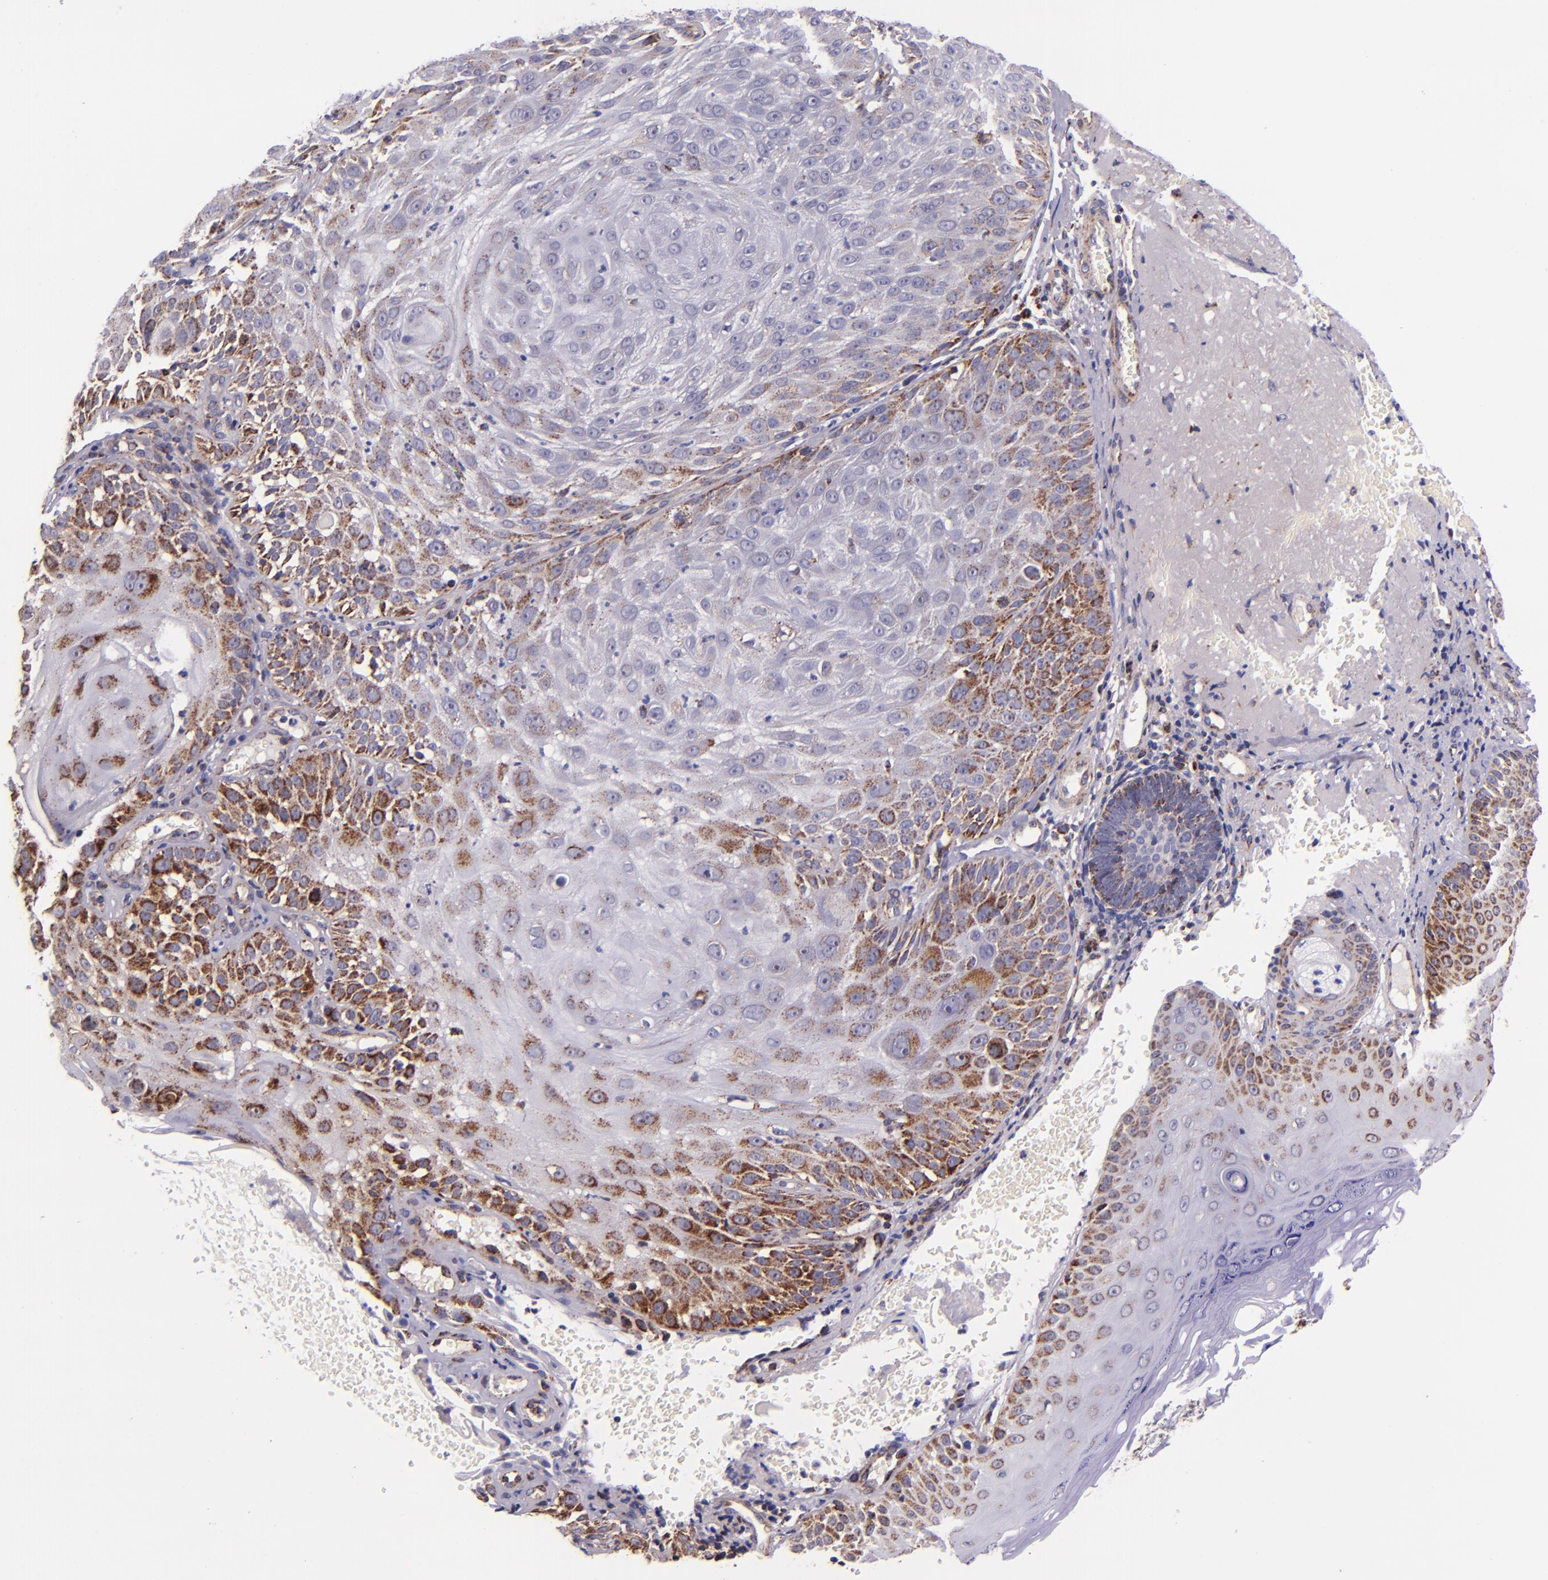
{"staining": {"intensity": "moderate", "quantity": "<25%", "location": "cytoplasmic/membranous"}, "tissue": "skin cancer", "cell_type": "Tumor cells", "image_type": "cancer", "snomed": [{"axis": "morphology", "description": "Squamous cell carcinoma, NOS"}, {"axis": "topography", "description": "Skin"}], "caption": "Human skin cancer (squamous cell carcinoma) stained with a brown dye displays moderate cytoplasmic/membranous positive staining in about <25% of tumor cells.", "gene": "IDH3G", "patient": {"sex": "female", "age": 89}}